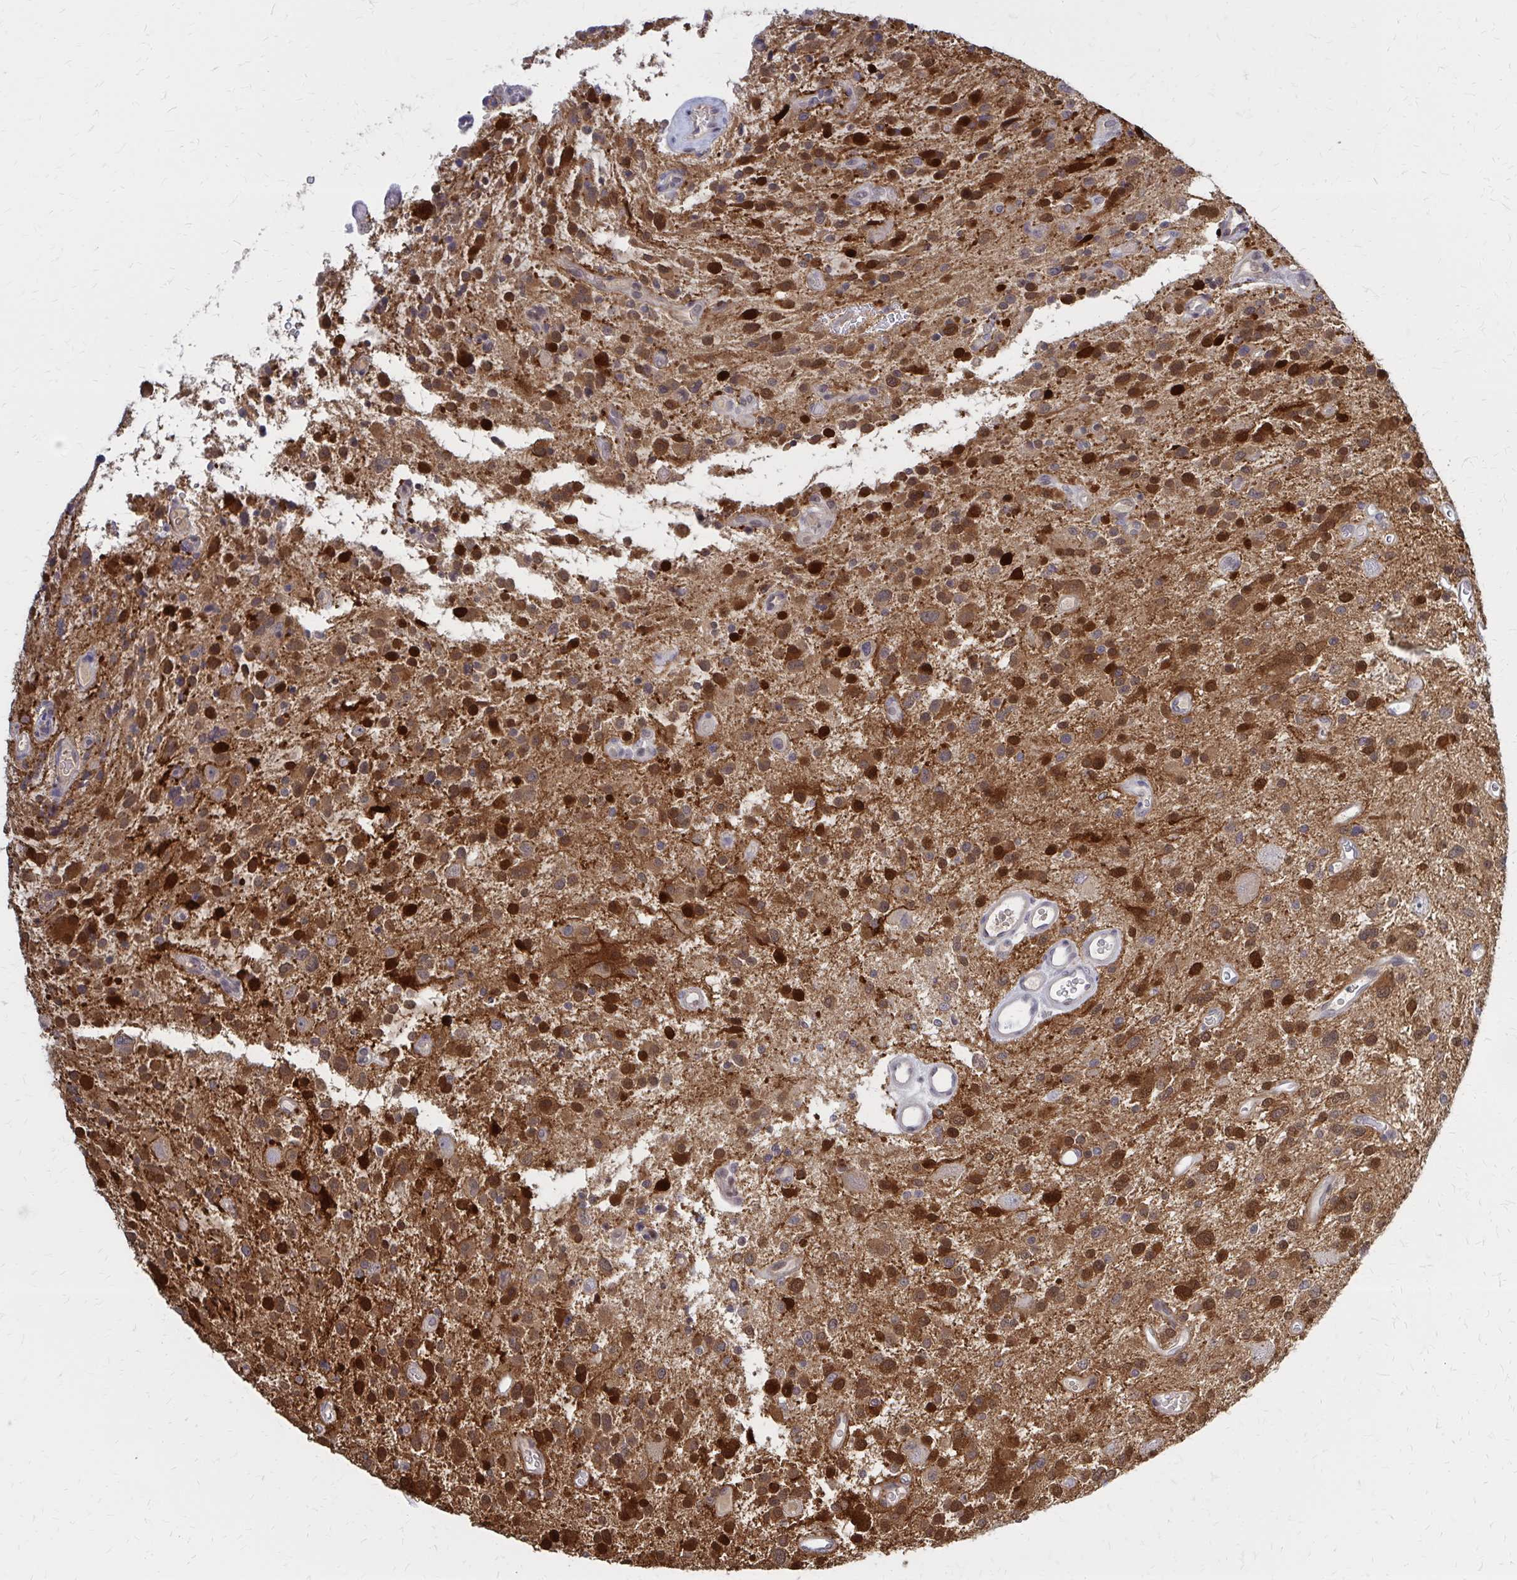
{"staining": {"intensity": "strong", "quantity": ">75%", "location": "cytoplasmic/membranous"}, "tissue": "glioma", "cell_type": "Tumor cells", "image_type": "cancer", "snomed": [{"axis": "morphology", "description": "Glioma, malignant, Low grade"}, {"axis": "topography", "description": "Brain"}], "caption": "High-power microscopy captured an IHC micrograph of glioma, revealing strong cytoplasmic/membranous positivity in approximately >75% of tumor cells.", "gene": "DBI", "patient": {"sex": "male", "age": 43}}